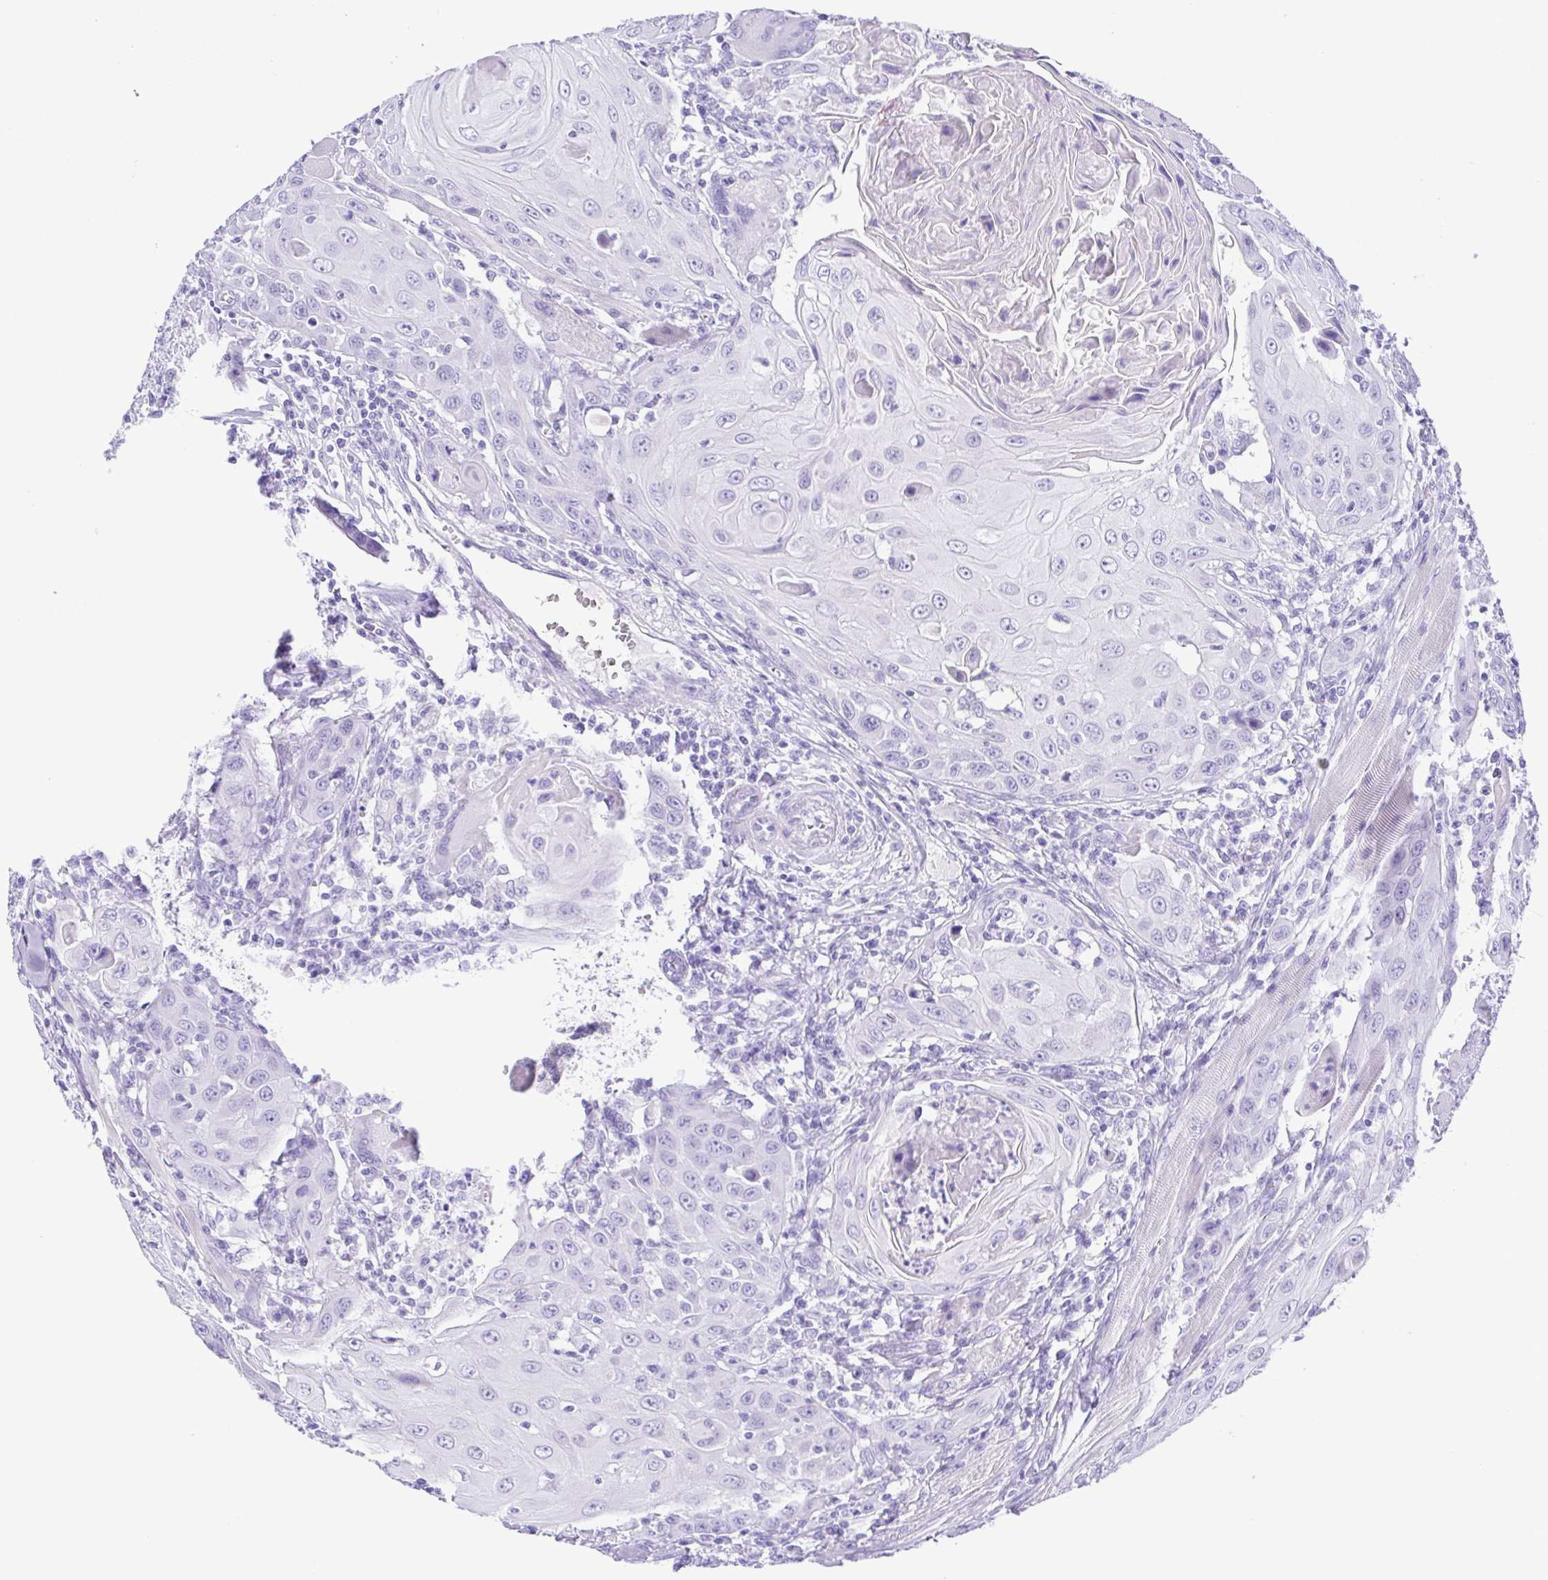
{"staining": {"intensity": "negative", "quantity": "none", "location": "none"}, "tissue": "head and neck cancer", "cell_type": "Tumor cells", "image_type": "cancer", "snomed": [{"axis": "morphology", "description": "Squamous cell carcinoma, NOS"}, {"axis": "topography", "description": "Head-Neck"}], "caption": "The histopathology image displays no significant staining in tumor cells of squamous cell carcinoma (head and neck). (DAB immunohistochemistry, high magnification).", "gene": "OVGP1", "patient": {"sex": "female", "age": 80}}